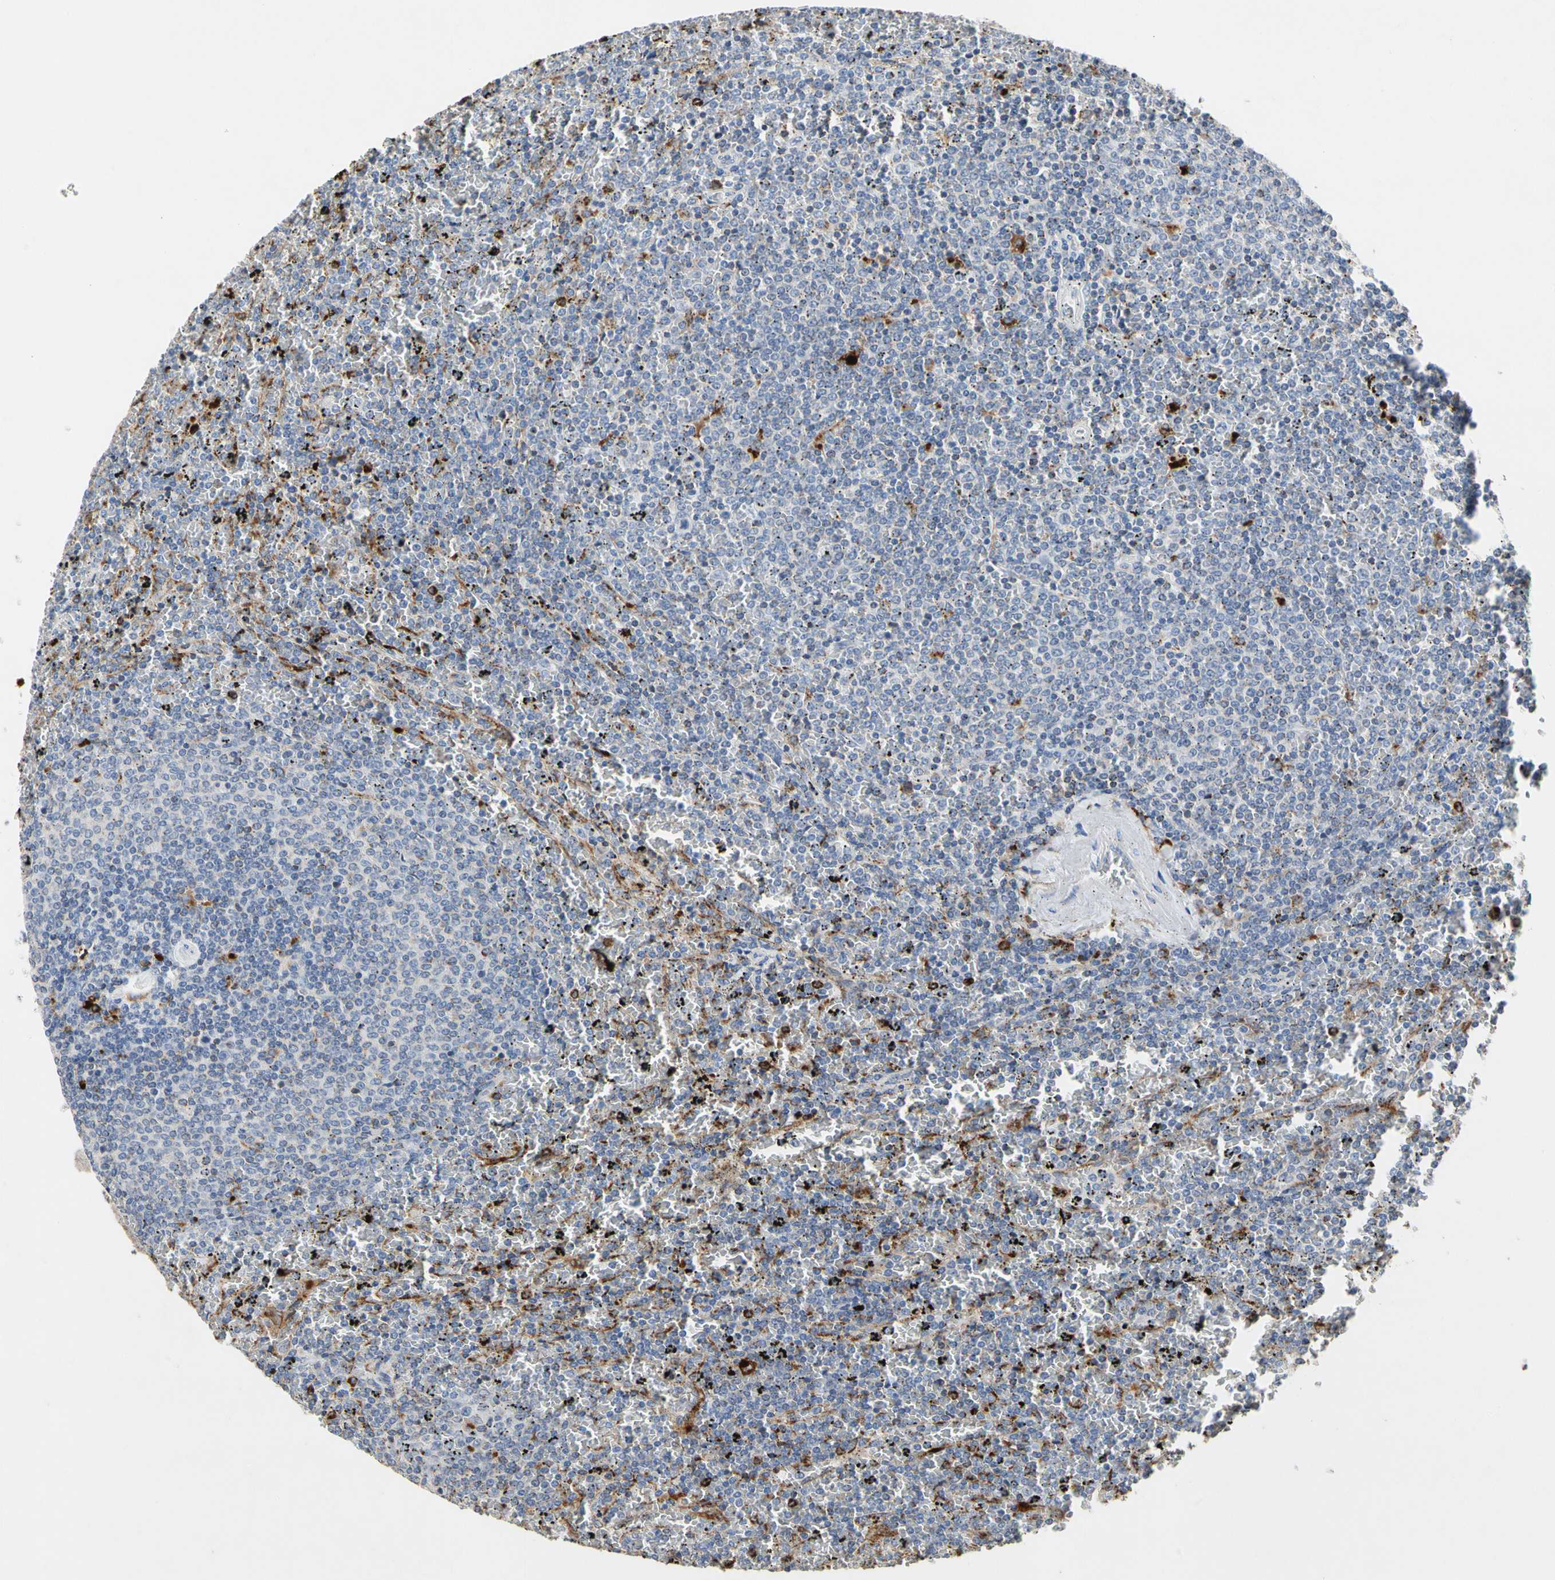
{"staining": {"intensity": "negative", "quantity": "none", "location": "none"}, "tissue": "lymphoma", "cell_type": "Tumor cells", "image_type": "cancer", "snomed": [{"axis": "morphology", "description": "Malignant lymphoma, non-Hodgkin's type, Low grade"}, {"axis": "topography", "description": "Spleen"}], "caption": "Histopathology image shows no significant protein expression in tumor cells of low-grade malignant lymphoma, non-Hodgkin's type.", "gene": "ADA2", "patient": {"sex": "female", "age": 77}}